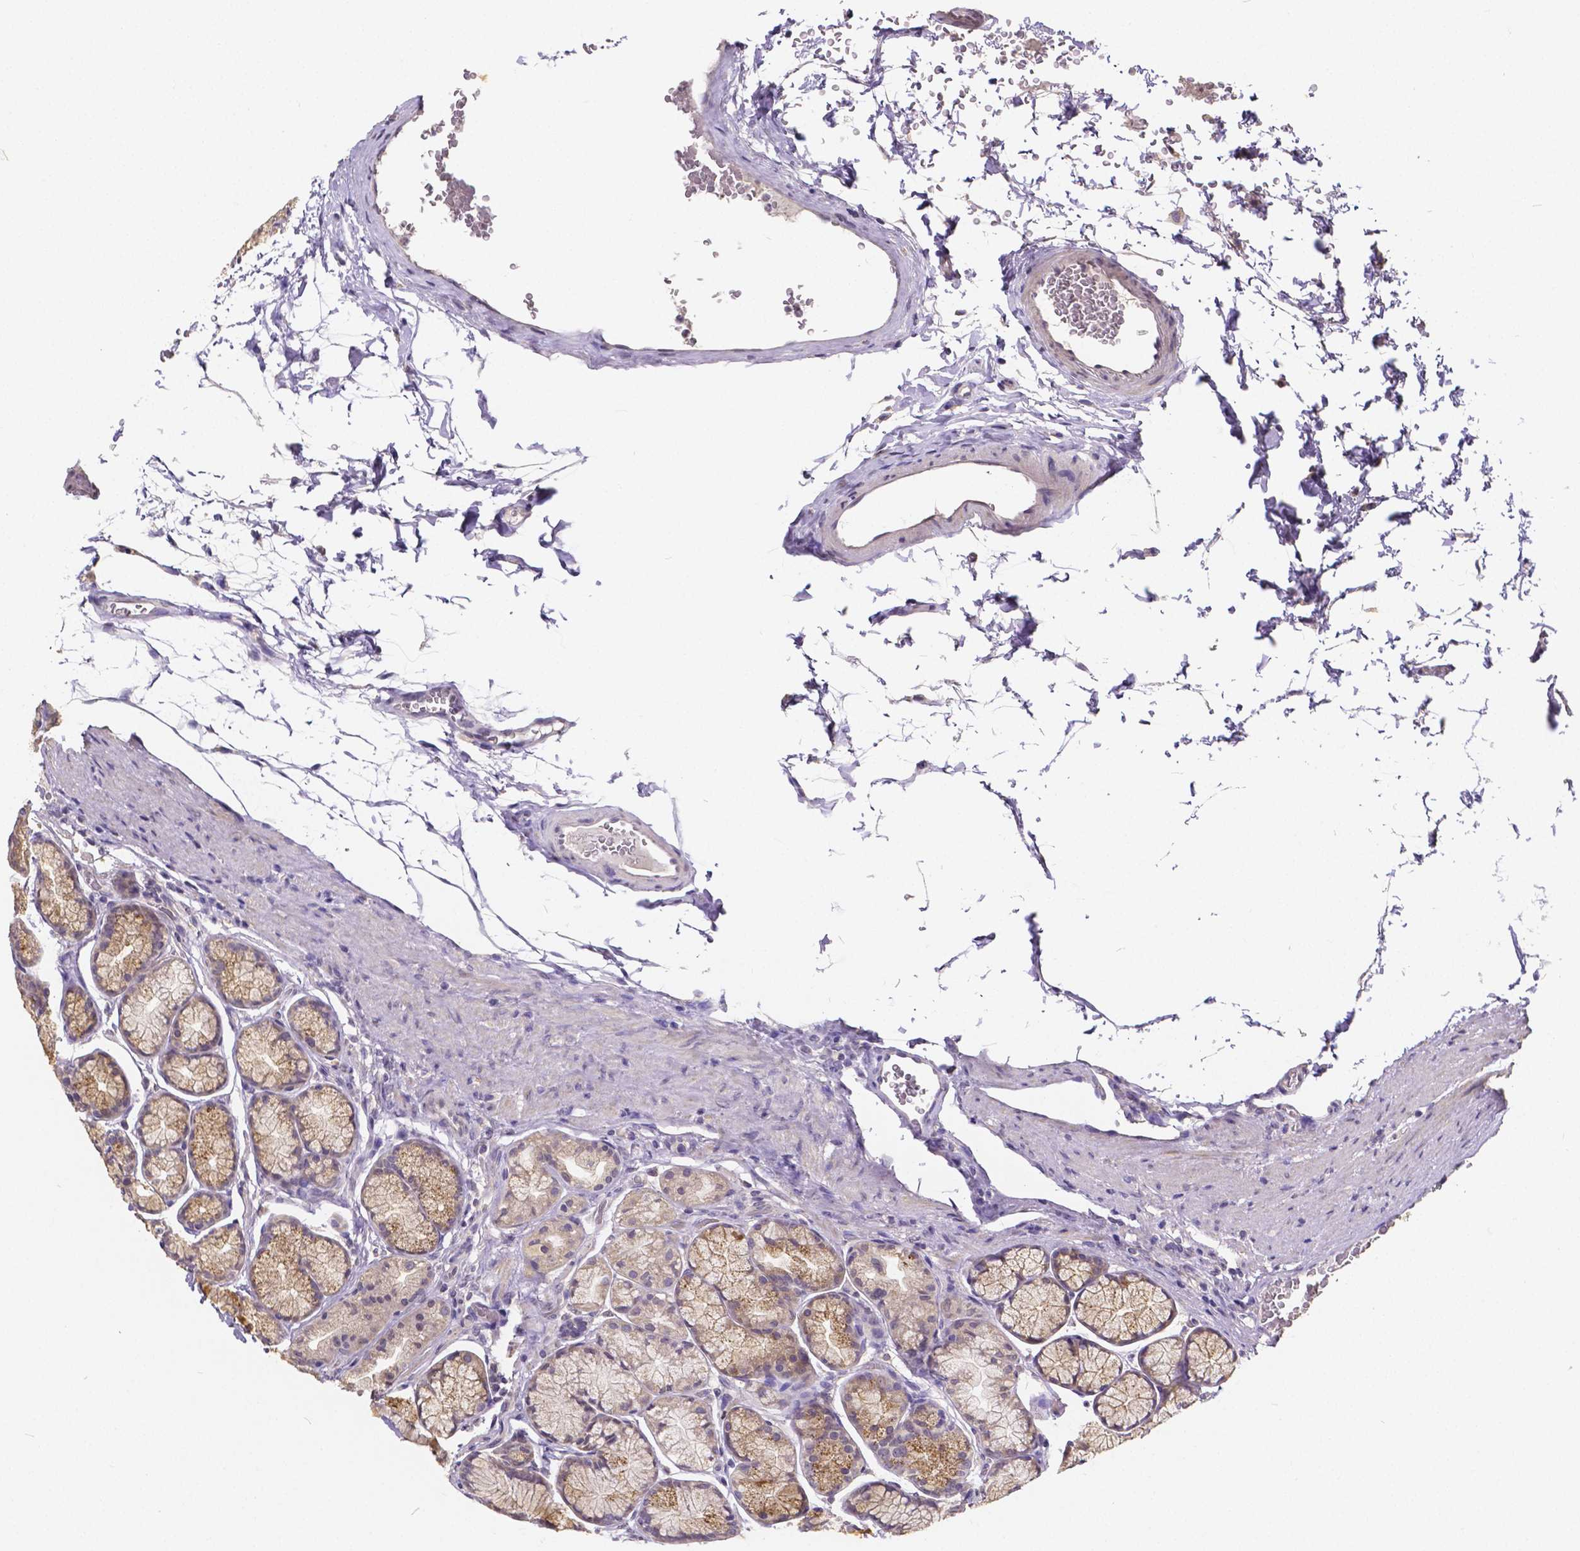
{"staining": {"intensity": "moderate", "quantity": "25%-75%", "location": "cytoplasmic/membranous"}, "tissue": "stomach", "cell_type": "Glandular cells", "image_type": "normal", "snomed": [{"axis": "morphology", "description": "Normal tissue, NOS"}, {"axis": "morphology", "description": "Adenocarcinoma, NOS"}, {"axis": "morphology", "description": "Adenocarcinoma, High grade"}, {"axis": "topography", "description": "Stomach, upper"}, {"axis": "topography", "description": "Stomach"}], "caption": "IHC (DAB (3,3'-diaminobenzidine)) staining of benign stomach shows moderate cytoplasmic/membranous protein staining in about 25%-75% of glandular cells. (DAB IHC with brightfield microscopy, high magnification).", "gene": "CTNNA2", "patient": {"sex": "female", "age": 65}}